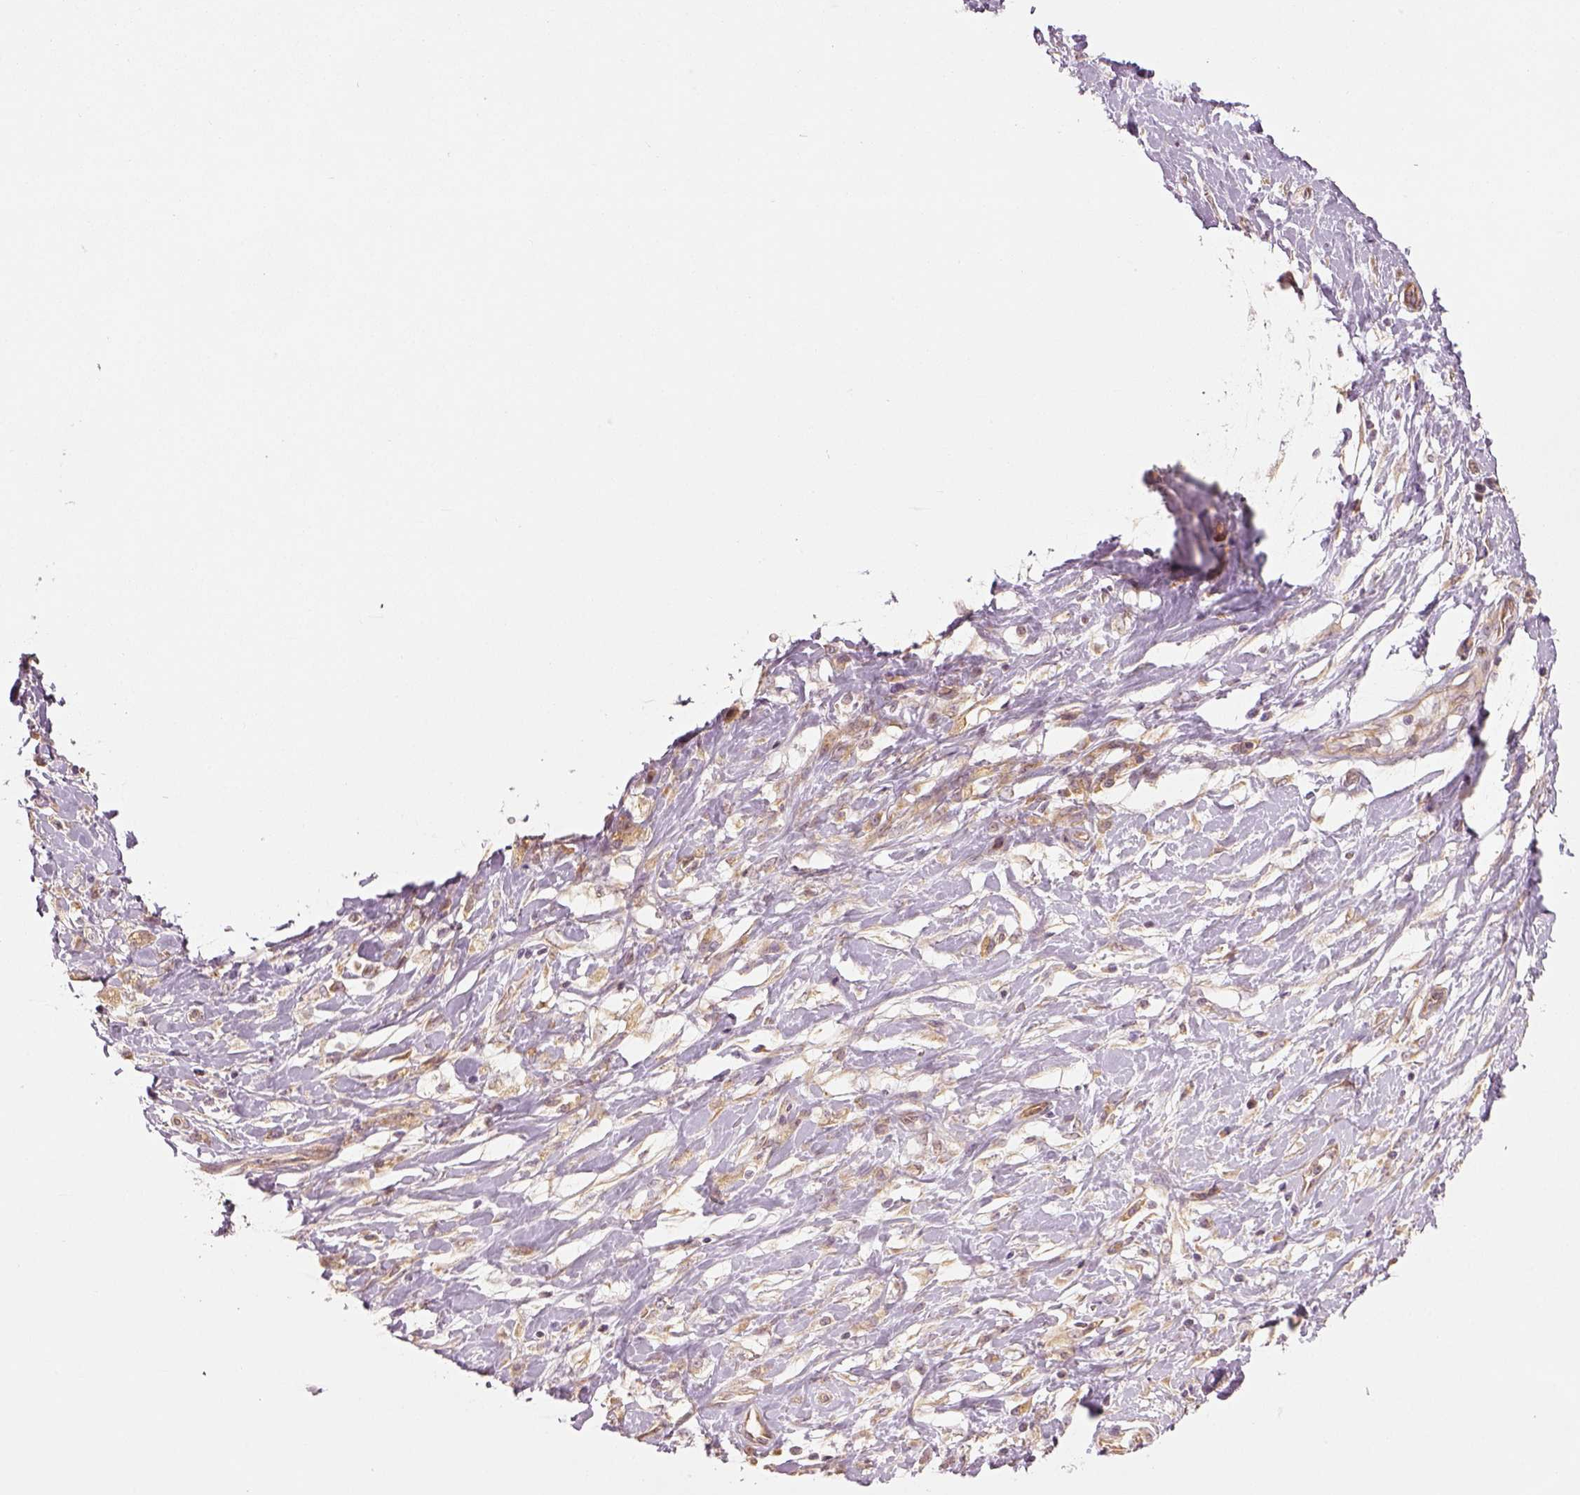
{"staining": {"intensity": "weak", "quantity": ">75%", "location": "cytoplasmic/membranous"}, "tissue": "stomach cancer", "cell_type": "Tumor cells", "image_type": "cancer", "snomed": [{"axis": "morphology", "description": "Adenocarcinoma, NOS"}, {"axis": "topography", "description": "Stomach"}], "caption": "Adenocarcinoma (stomach) stained for a protein (brown) displays weak cytoplasmic/membranous positive expression in approximately >75% of tumor cells.", "gene": "PAIP1", "patient": {"sex": "female", "age": 84}}